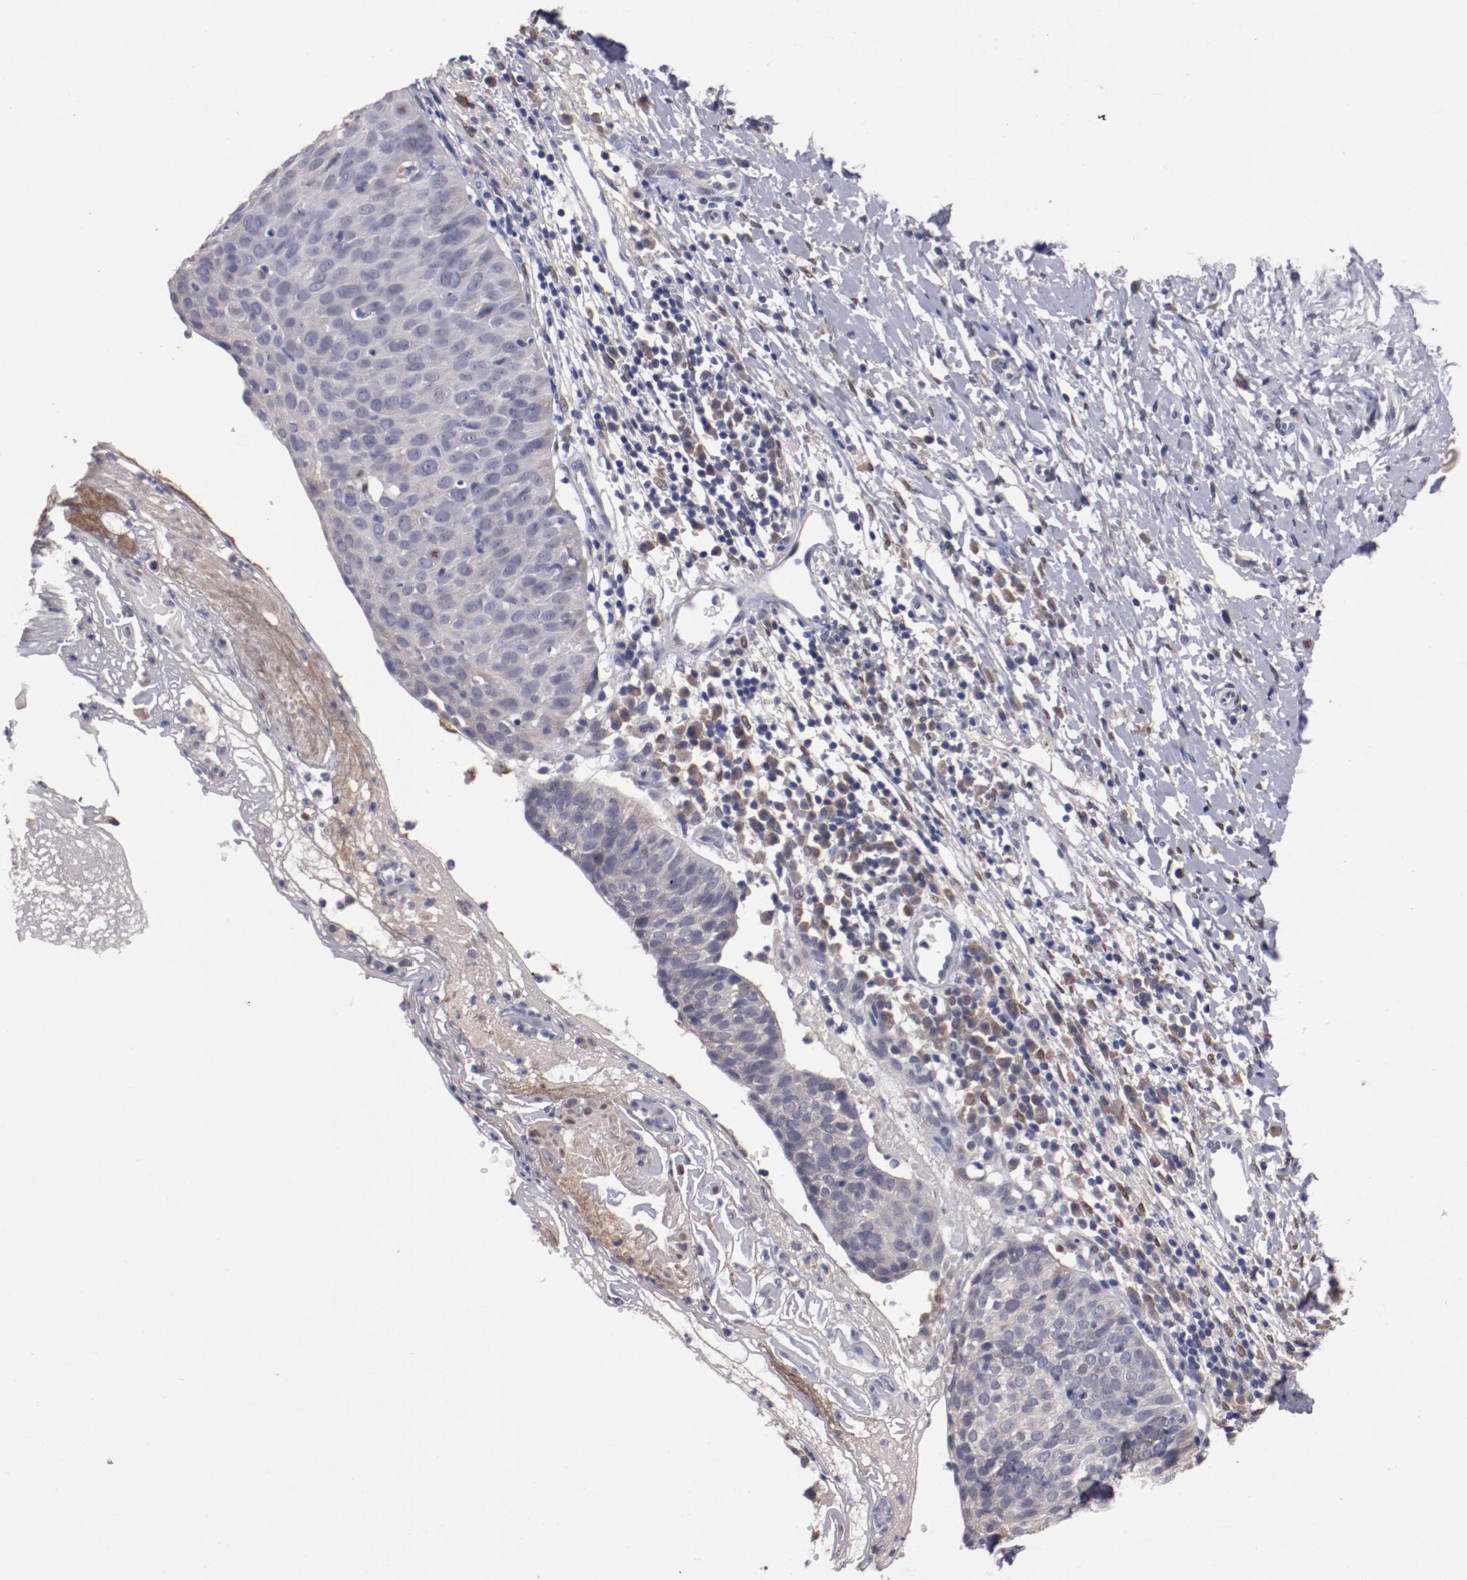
{"staining": {"intensity": "weak", "quantity": "25%-75%", "location": "cytoplasmic/membranous"}, "tissue": "cervical cancer", "cell_type": "Tumor cells", "image_type": "cancer", "snomed": [{"axis": "morphology", "description": "Normal tissue, NOS"}, {"axis": "morphology", "description": "Squamous cell carcinoma, NOS"}, {"axis": "topography", "description": "Cervix"}], "caption": "Cervical cancer (squamous cell carcinoma) tissue demonstrates weak cytoplasmic/membranous expression in approximately 25%-75% of tumor cells Nuclei are stained in blue.", "gene": "FAM81A", "patient": {"sex": "female", "age": 39}}